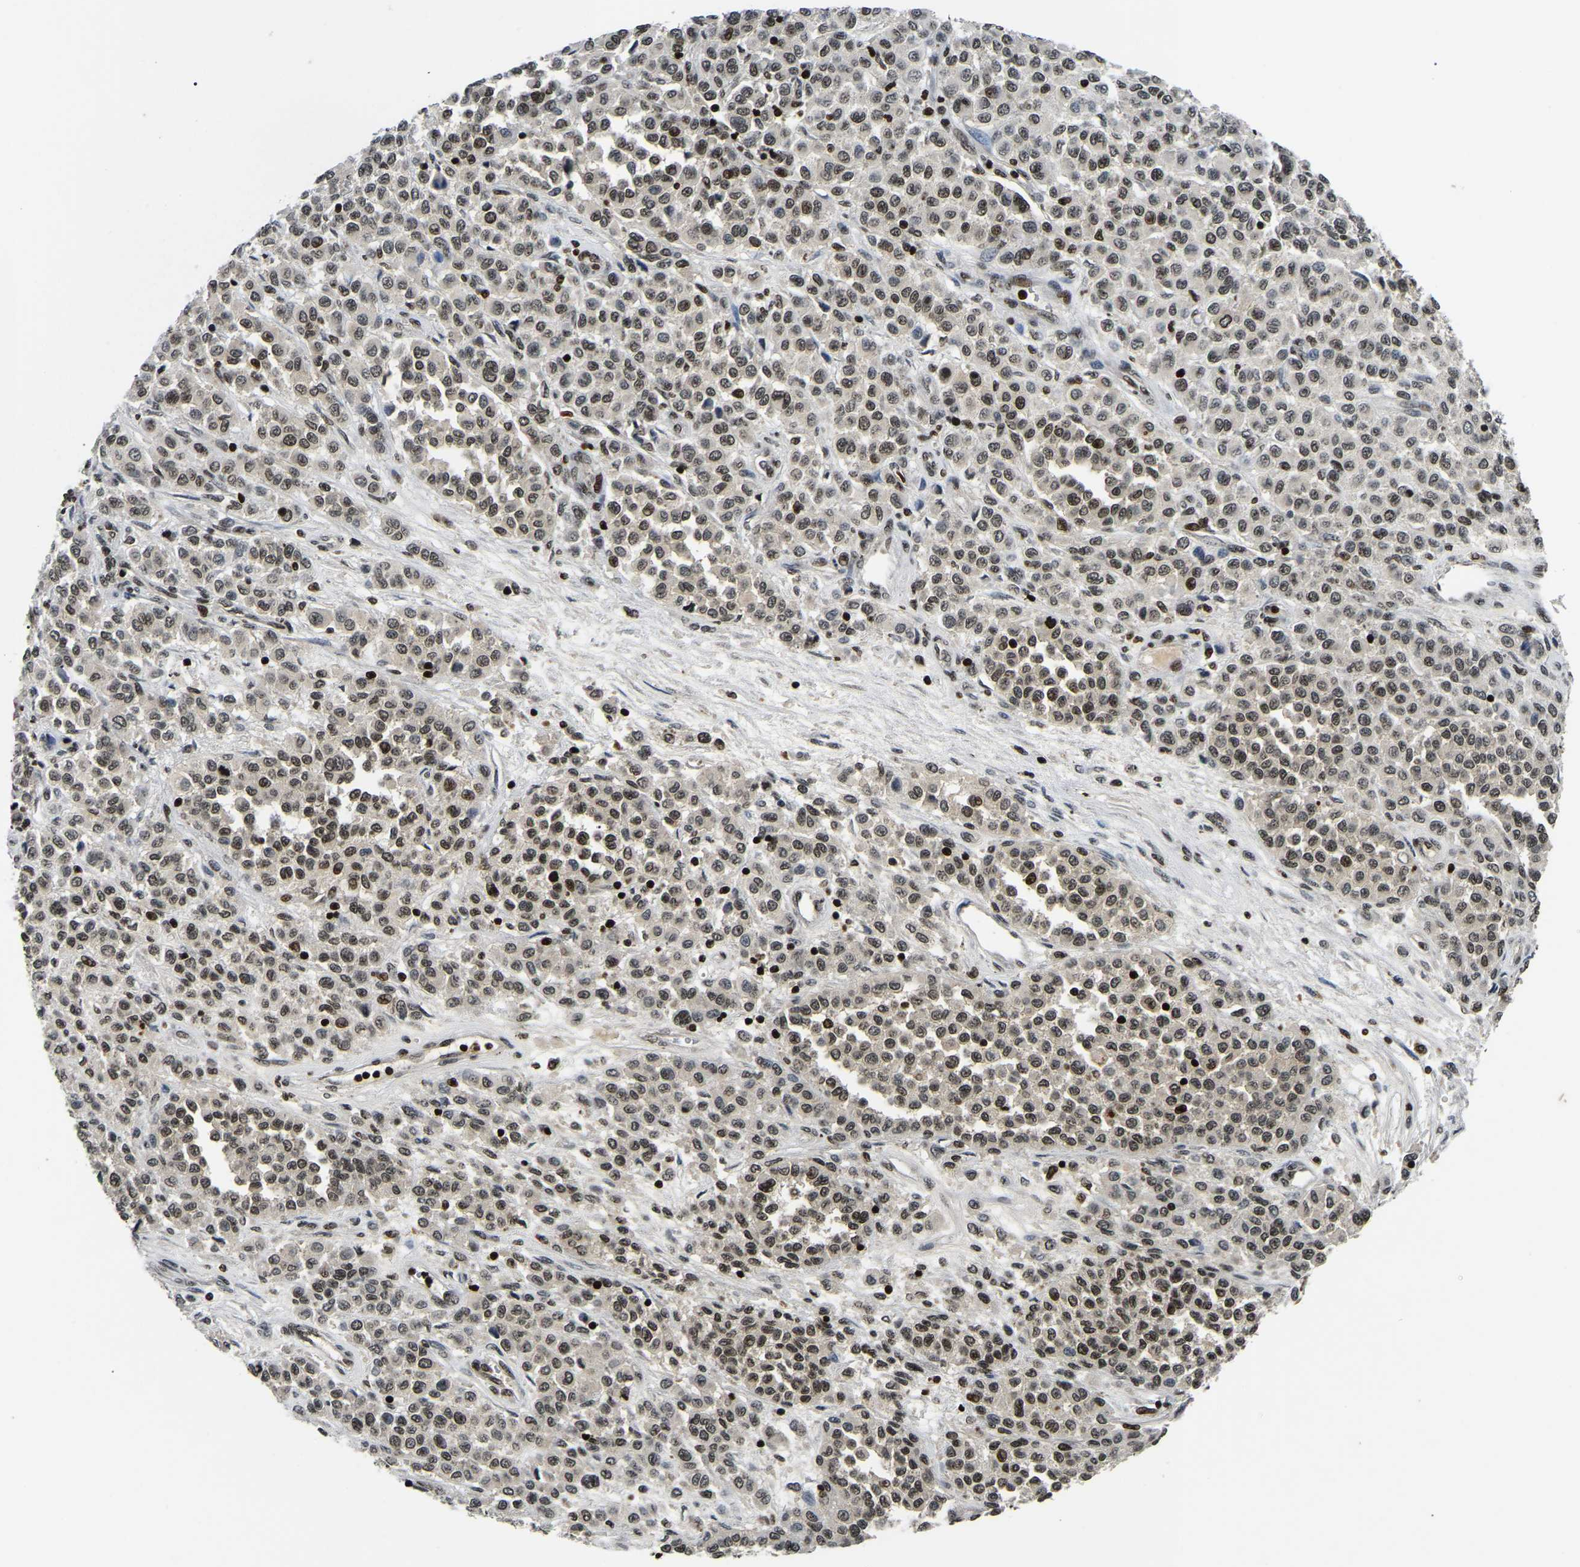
{"staining": {"intensity": "moderate", "quantity": "25%-75%", "location": "nuclear"}, "tissue": "melanoma", "cell_type": "Tumor cells", "image_type": "cancer", "snomed": [{"axis": "morphology", "description": "Malignant melanoma, Metastatic site"}, {"axis": "topography", "description": "Pancreas"}], "caption": "Melanoma stained for a protein exhibits moderate nuclear positivity in tumor cells. Using DAB (brown) and hematoxylin (blue) stains, captured at high magnification using brightfield microscopy.", "gene": "LRRC61", "patient": {"sex": "female", "age": 30}}